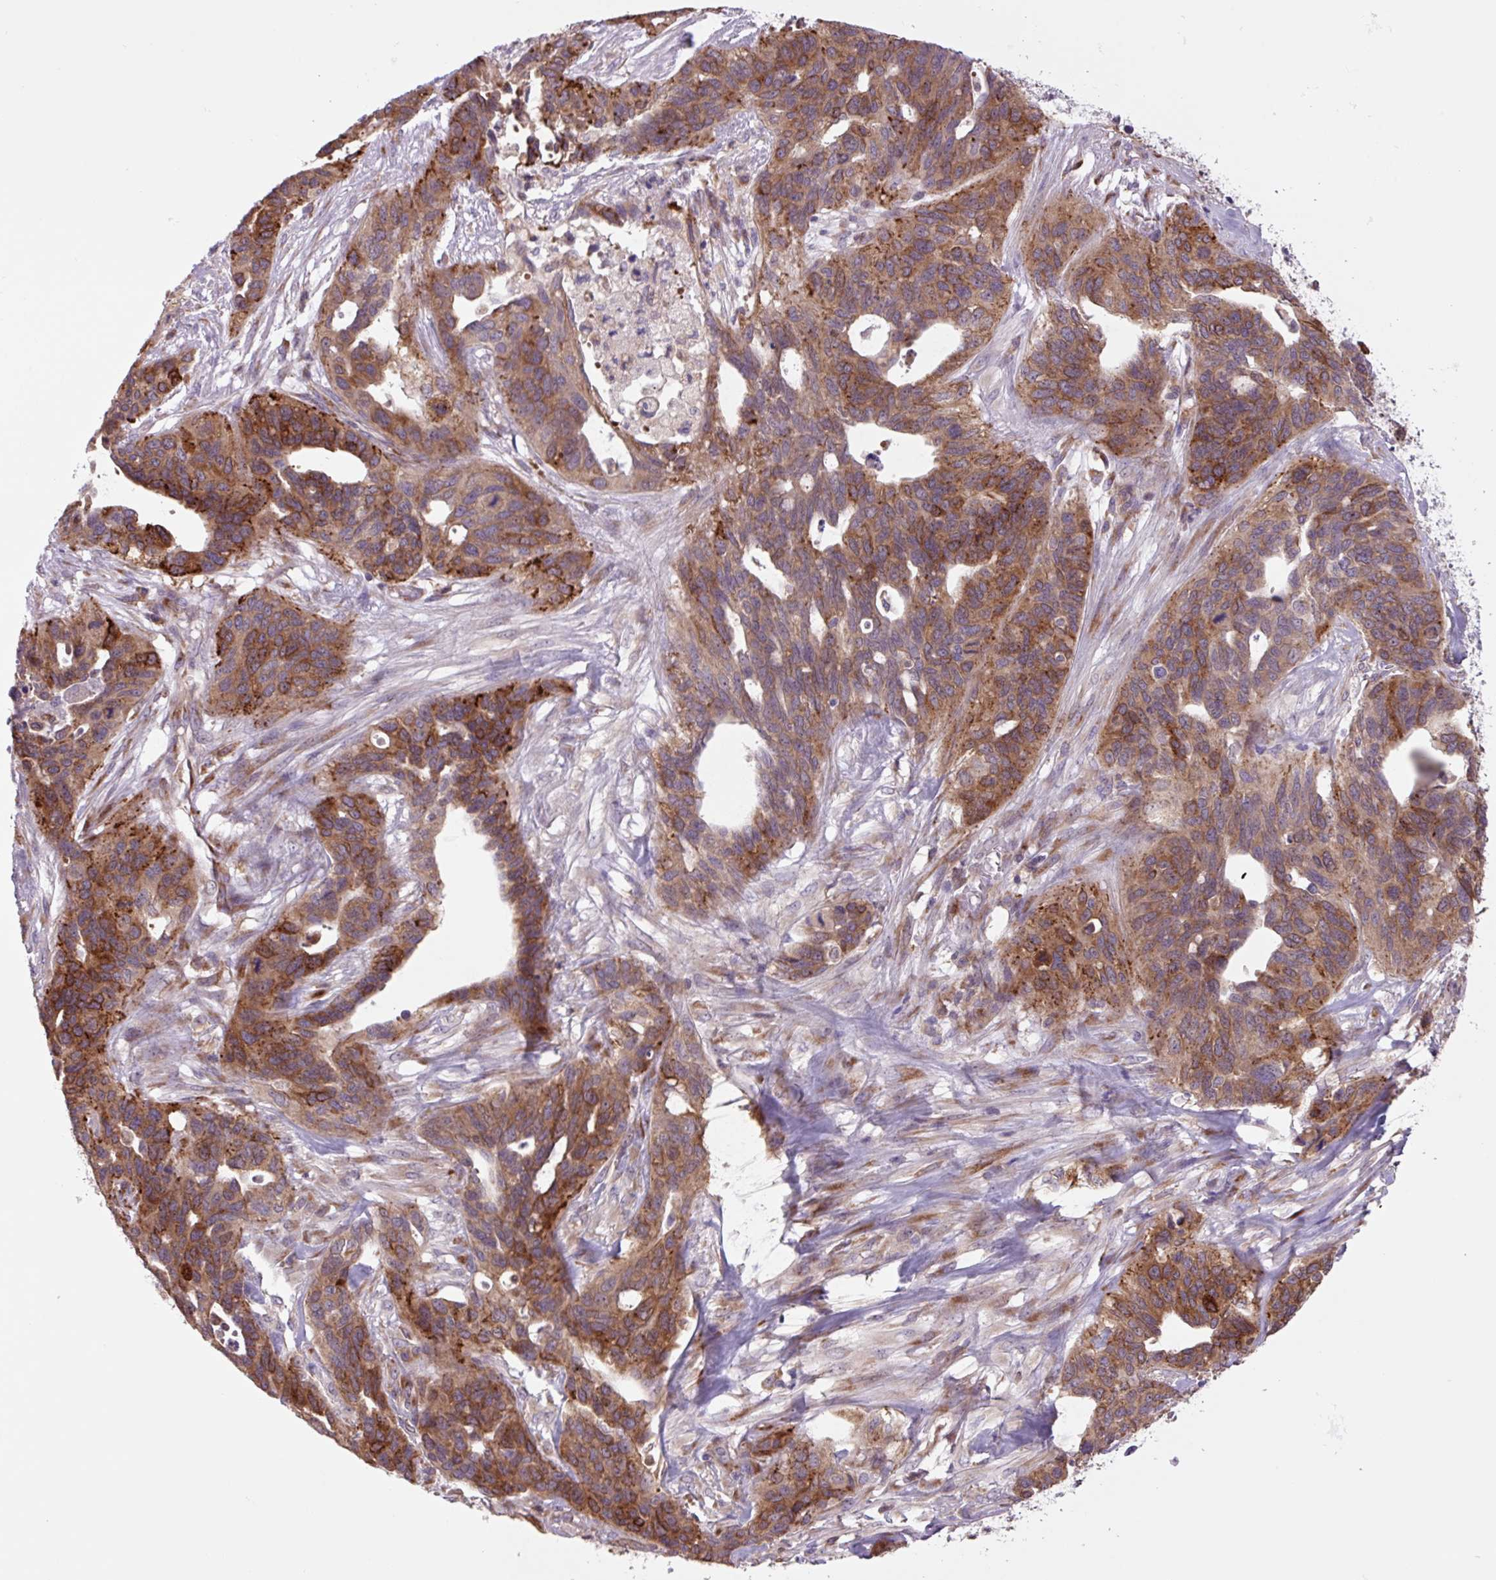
{"staining": {"intensity": "strong", "quantity": ">75%", "location": "cytoplasmic/membranous"}, "tissue": "ovarian cancer", "cell_type": "Tumor cells", "image_type": "cancer", "snomed": [{"axis": "morphology", "description": "Cystadenocarcinoma, serous, NOS"}, {"axis": "topography", "description": "Ovary"}], "caption": "Protein staining by immunohistochemistry (IHC) exhibits strong cytoplasmic/membranous staining in approximately >75% of tumor cells in ovarian cancer.", "gene": "PLA2G4A", "patient": {"sex": "female", "age": 64}}